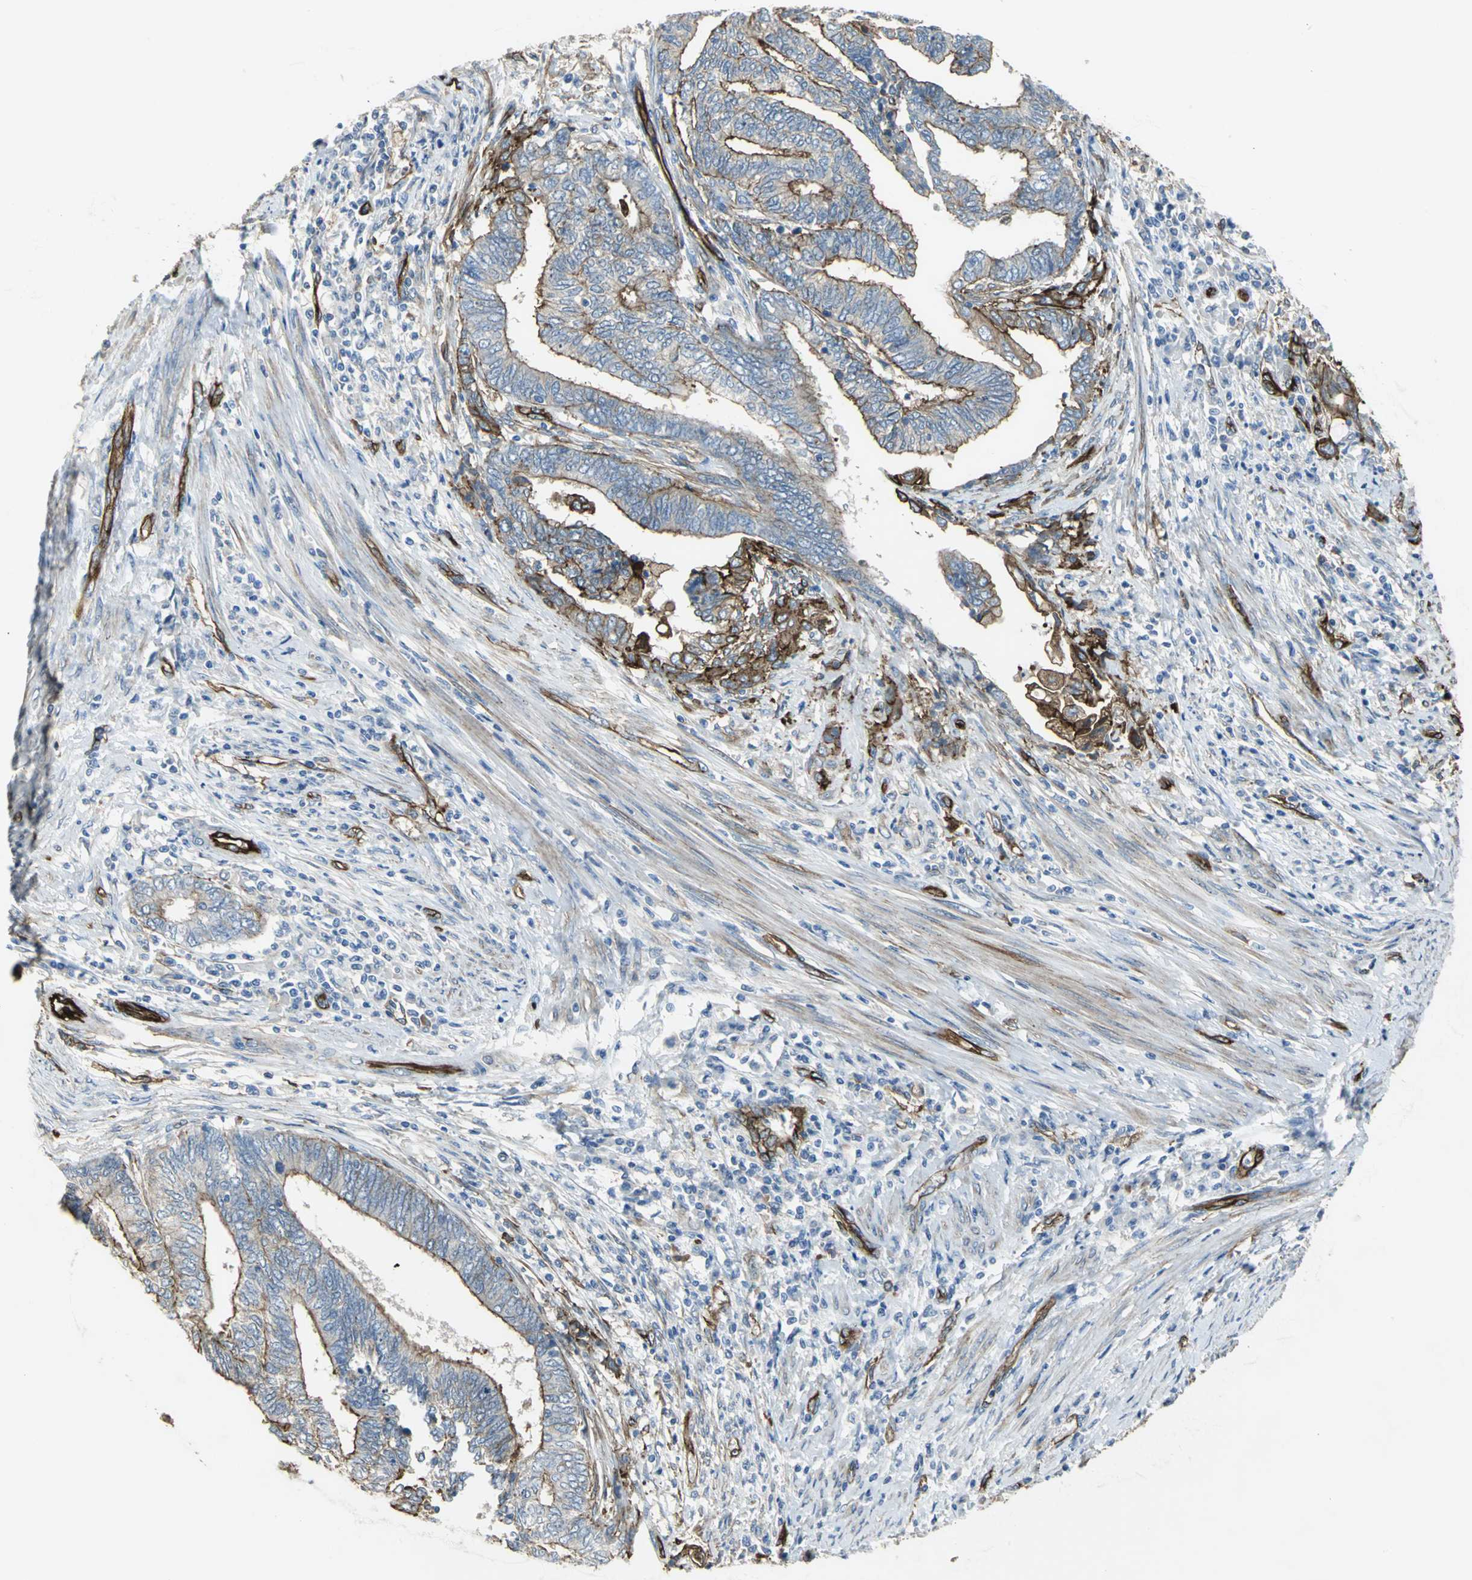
{"staining": {"intensity": "strong", "quantity": "25%-75%", "location": "cytoplasmic/membranous"}, "tissue": "endometrial cancer", "cell_type": "Tumor cells", "image_type": "cancer", "snomed": [{"axis": "morphology", "description": "Adenocarcinoma, NOS"}, {"axis": "topography", "description": "Uterus"}, {"axis": "topography", "description": "Endometrium"}], "caption": "Immunohistochemical staining of endometrial cancer demonstrates high levels of strong cytoplasmic/membranous protein staining in about 25%-75% of tumor cells. (Stains: DAB in brown, nuclei in blue, Microscopy: brightfield microscopy at high magnification).", "gene": "FLNB", "patient": {"sex": "female", "age": 70}}